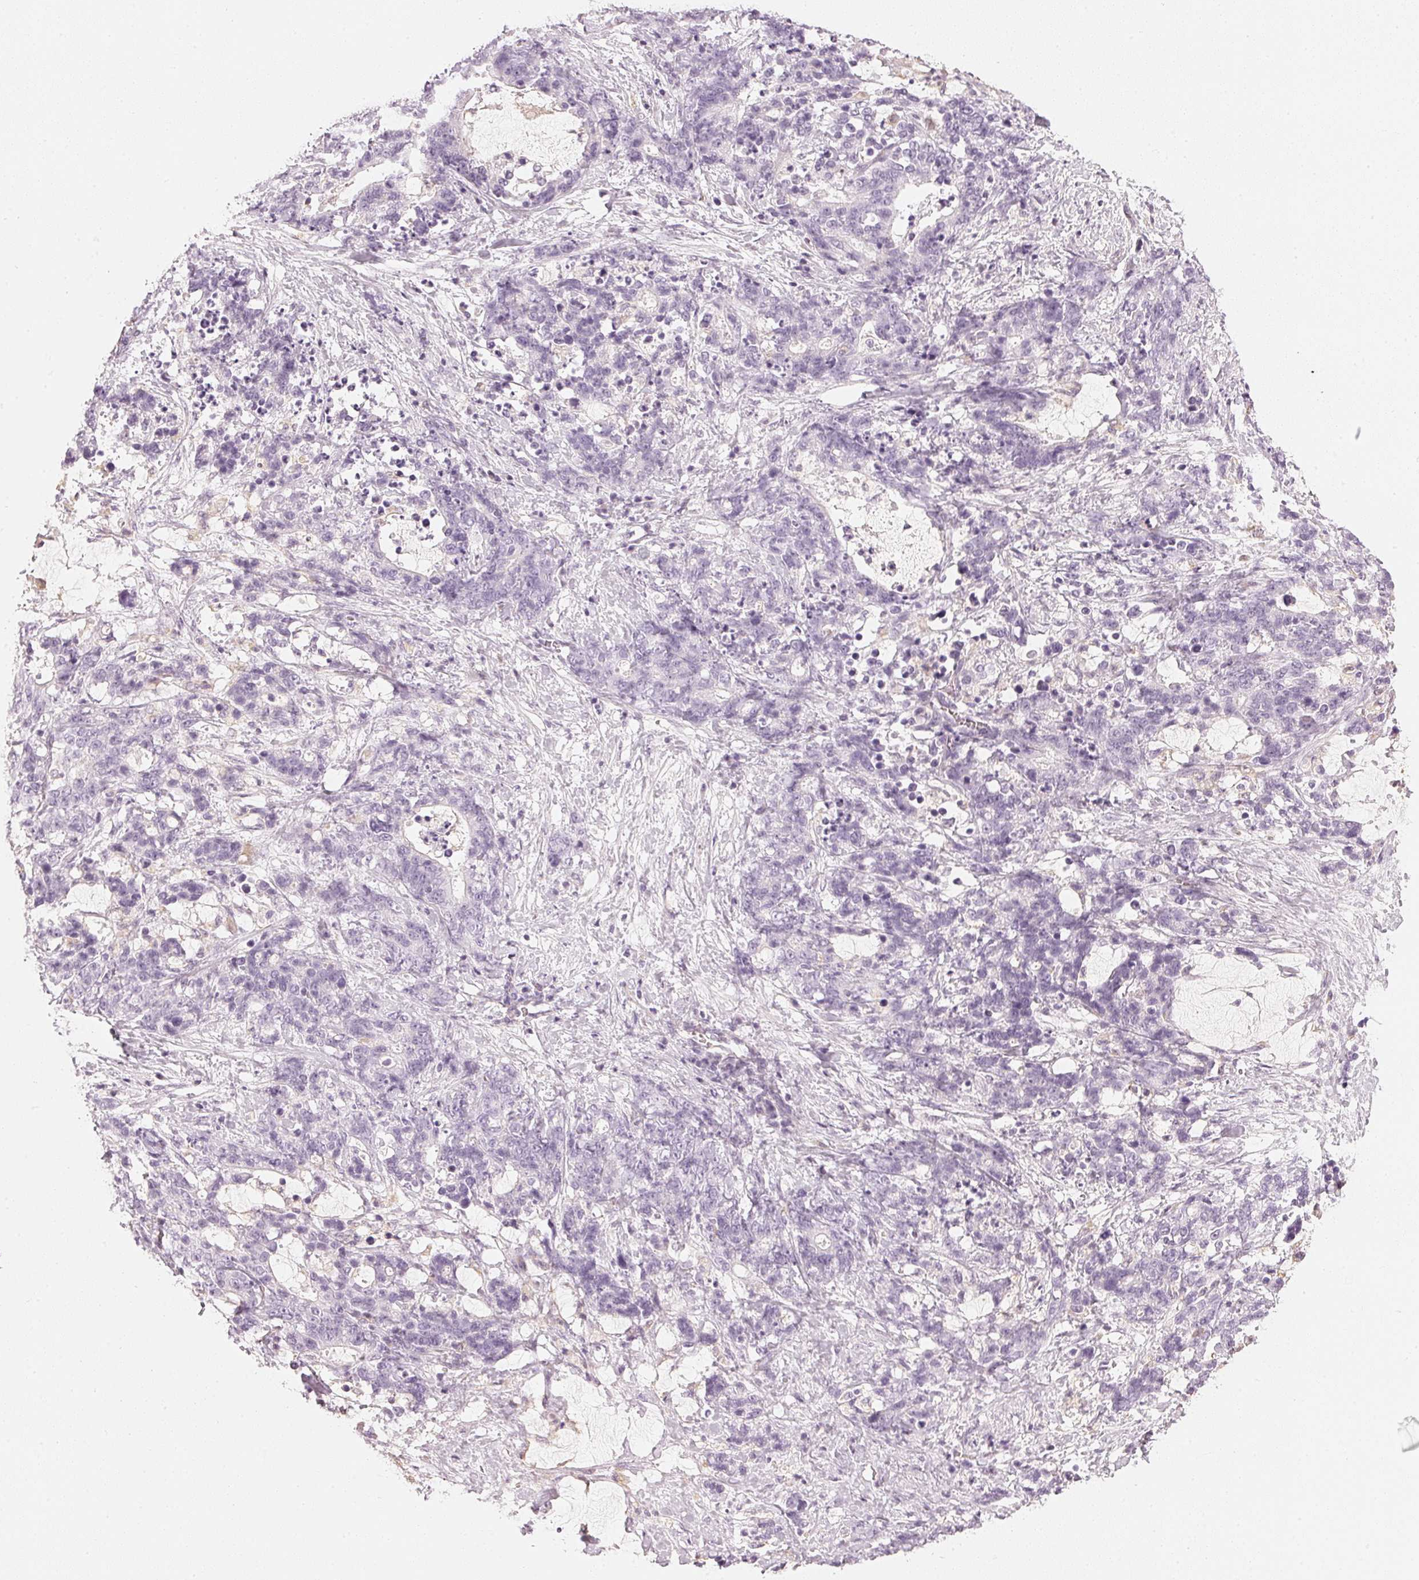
{"staining": {"intensity": "negative", "quantity": "none", "location": "none"}, "tissue": "stomach cancer", "cell_type": "Tumor cells", "image_type": "cancer", "snomed": [{"axis": "morphology", "description": "Normal tissue, NOS"}, {"axis": "morphology", "description": "Adenocarcinoma, NOS"}, {"axis": "topography", "description": "Stomach"}], "caption": "Immunohistochemical staining of stomach adenocarcinoma shows no significant positivity in tumor cells.", "gene": "APLP1", "patient": {"sex": "female", "age": 64}}